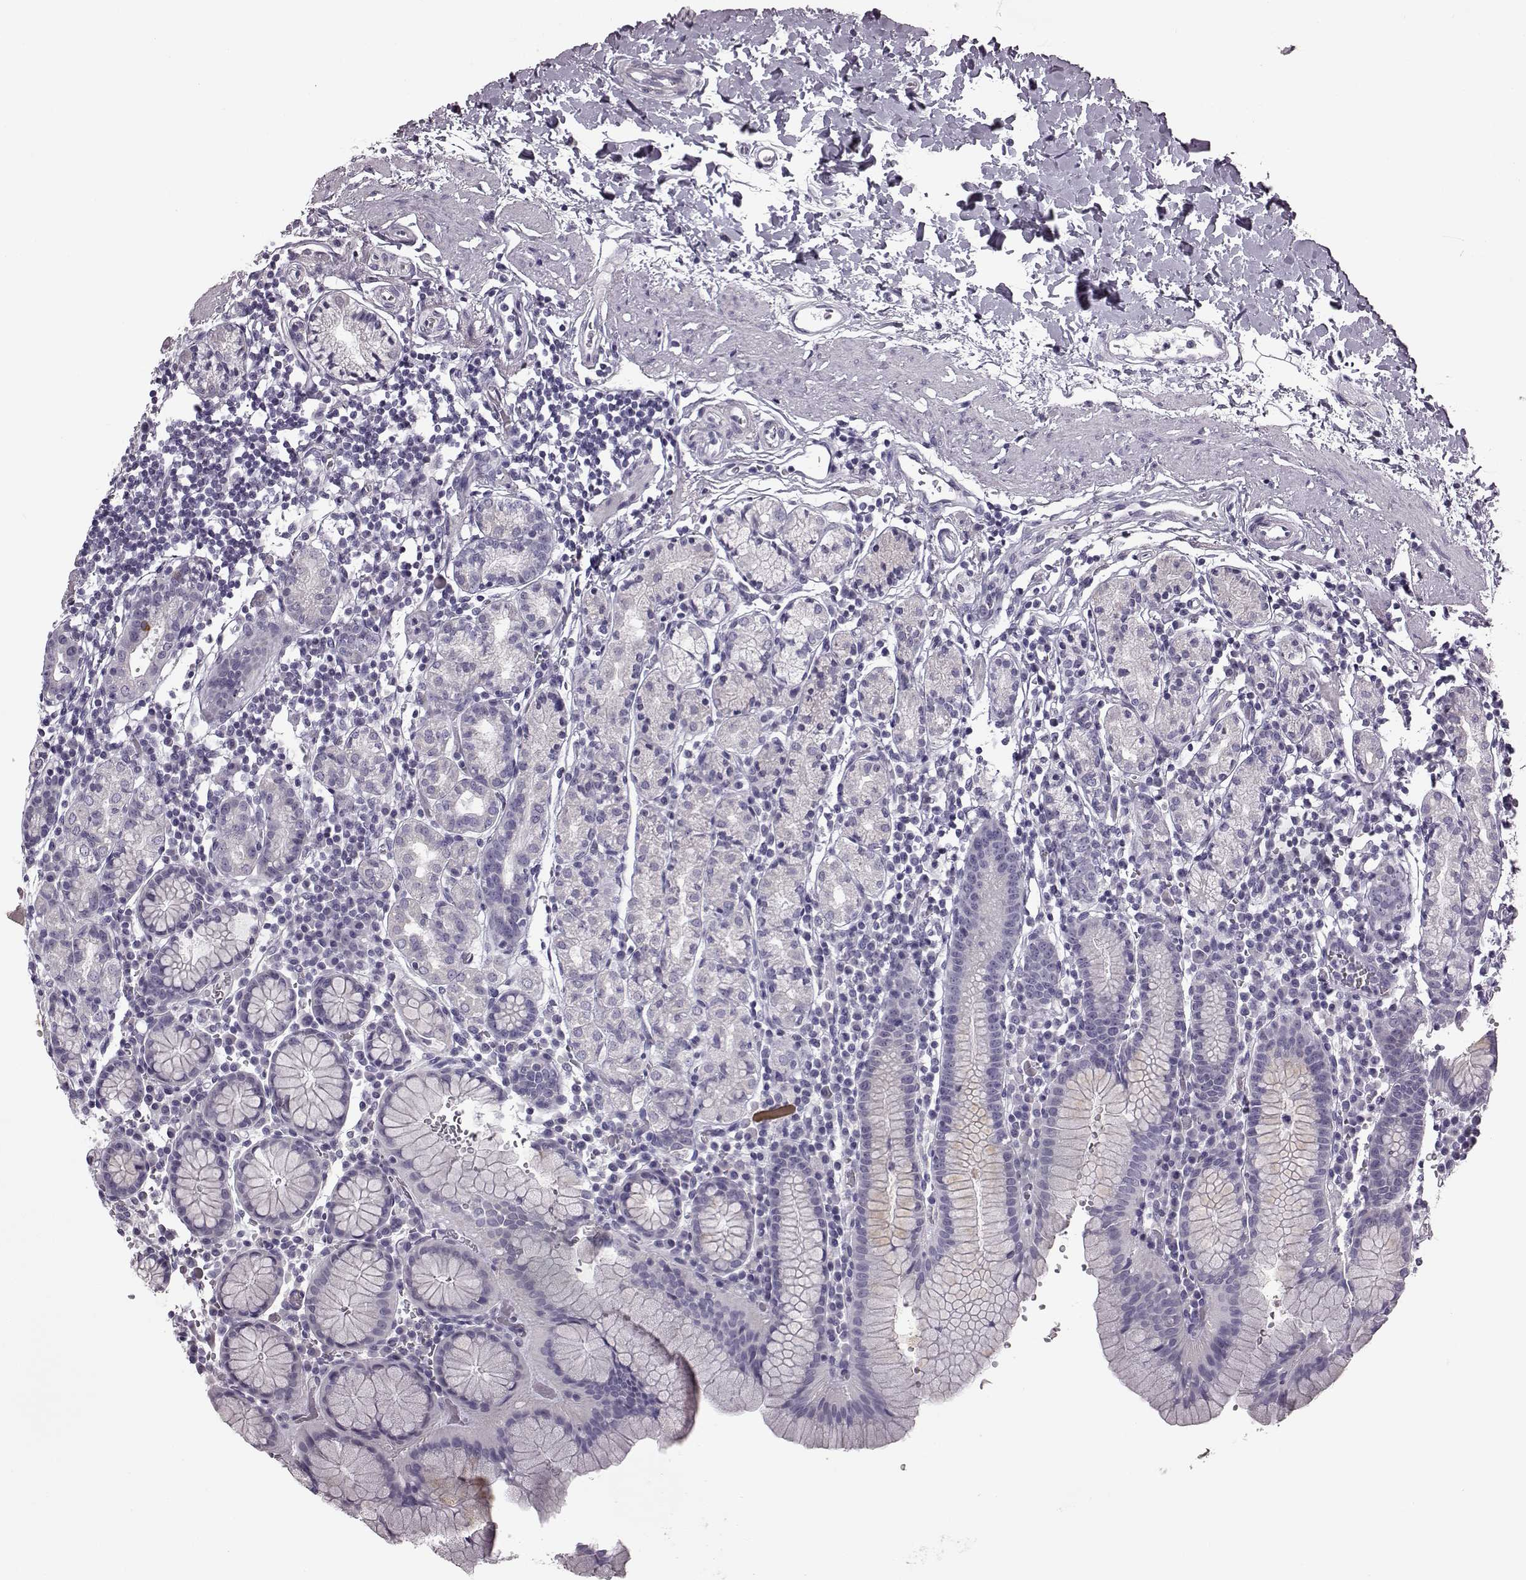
{"staining": {"intensity": "negative", "quantity": "none", "location": "none"}, "tissue": "stomach", "cell_type": "Glandular cells", "image_type": "normal", "snomed": [{"axis": "morphology", "description": "Normal tissue, NOS"}, {"axis": "topography", "description": "Stomach, upper"}, {"axis": "topography", "description": "Stomach"}], "caption": "This is a micrograph of immunohistochemistry (IHC) staining of unremarkable stomach, which shows no positivity in glandular cells. (DAB immunohistochemistry (IHC) with hematoxylin counter stain).", "gene": "ODAD4", "patient": {"sex": "male", "age": 62}}